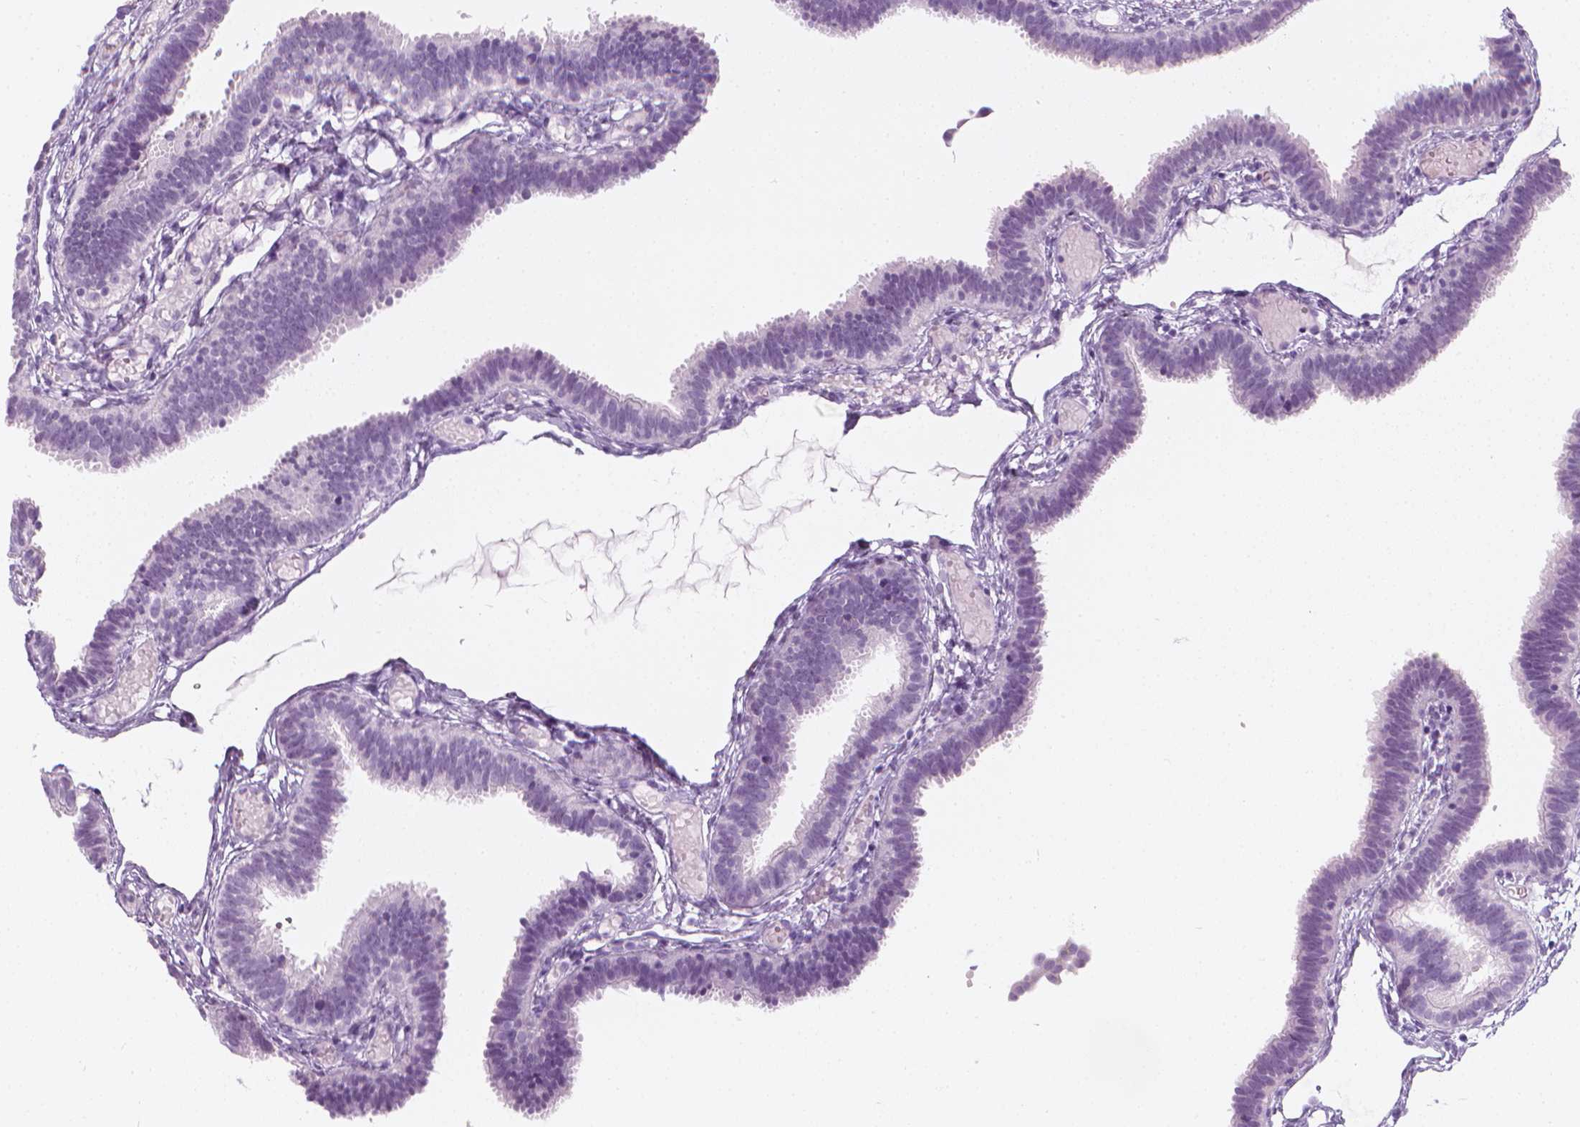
{"staining": {"intensity": "negative", "quantity": "none", "location": "none"}, "tissue": "fallopian tube", "cell_type": "Glandular cells", "image_type": "normal", "snomed": [{"axis": "morphology", "description": "Normal tissue, NOS"}, {"axis": "topography", "description": "Fallopian tube"}], "caption": "Protein analysis of unremarkable fallopian tube exhibits no significant expression in glandular cells. (DAB IHC, high magnification).", "gene": "SCG3", "patient": {"sex": "female", "age": 37}}